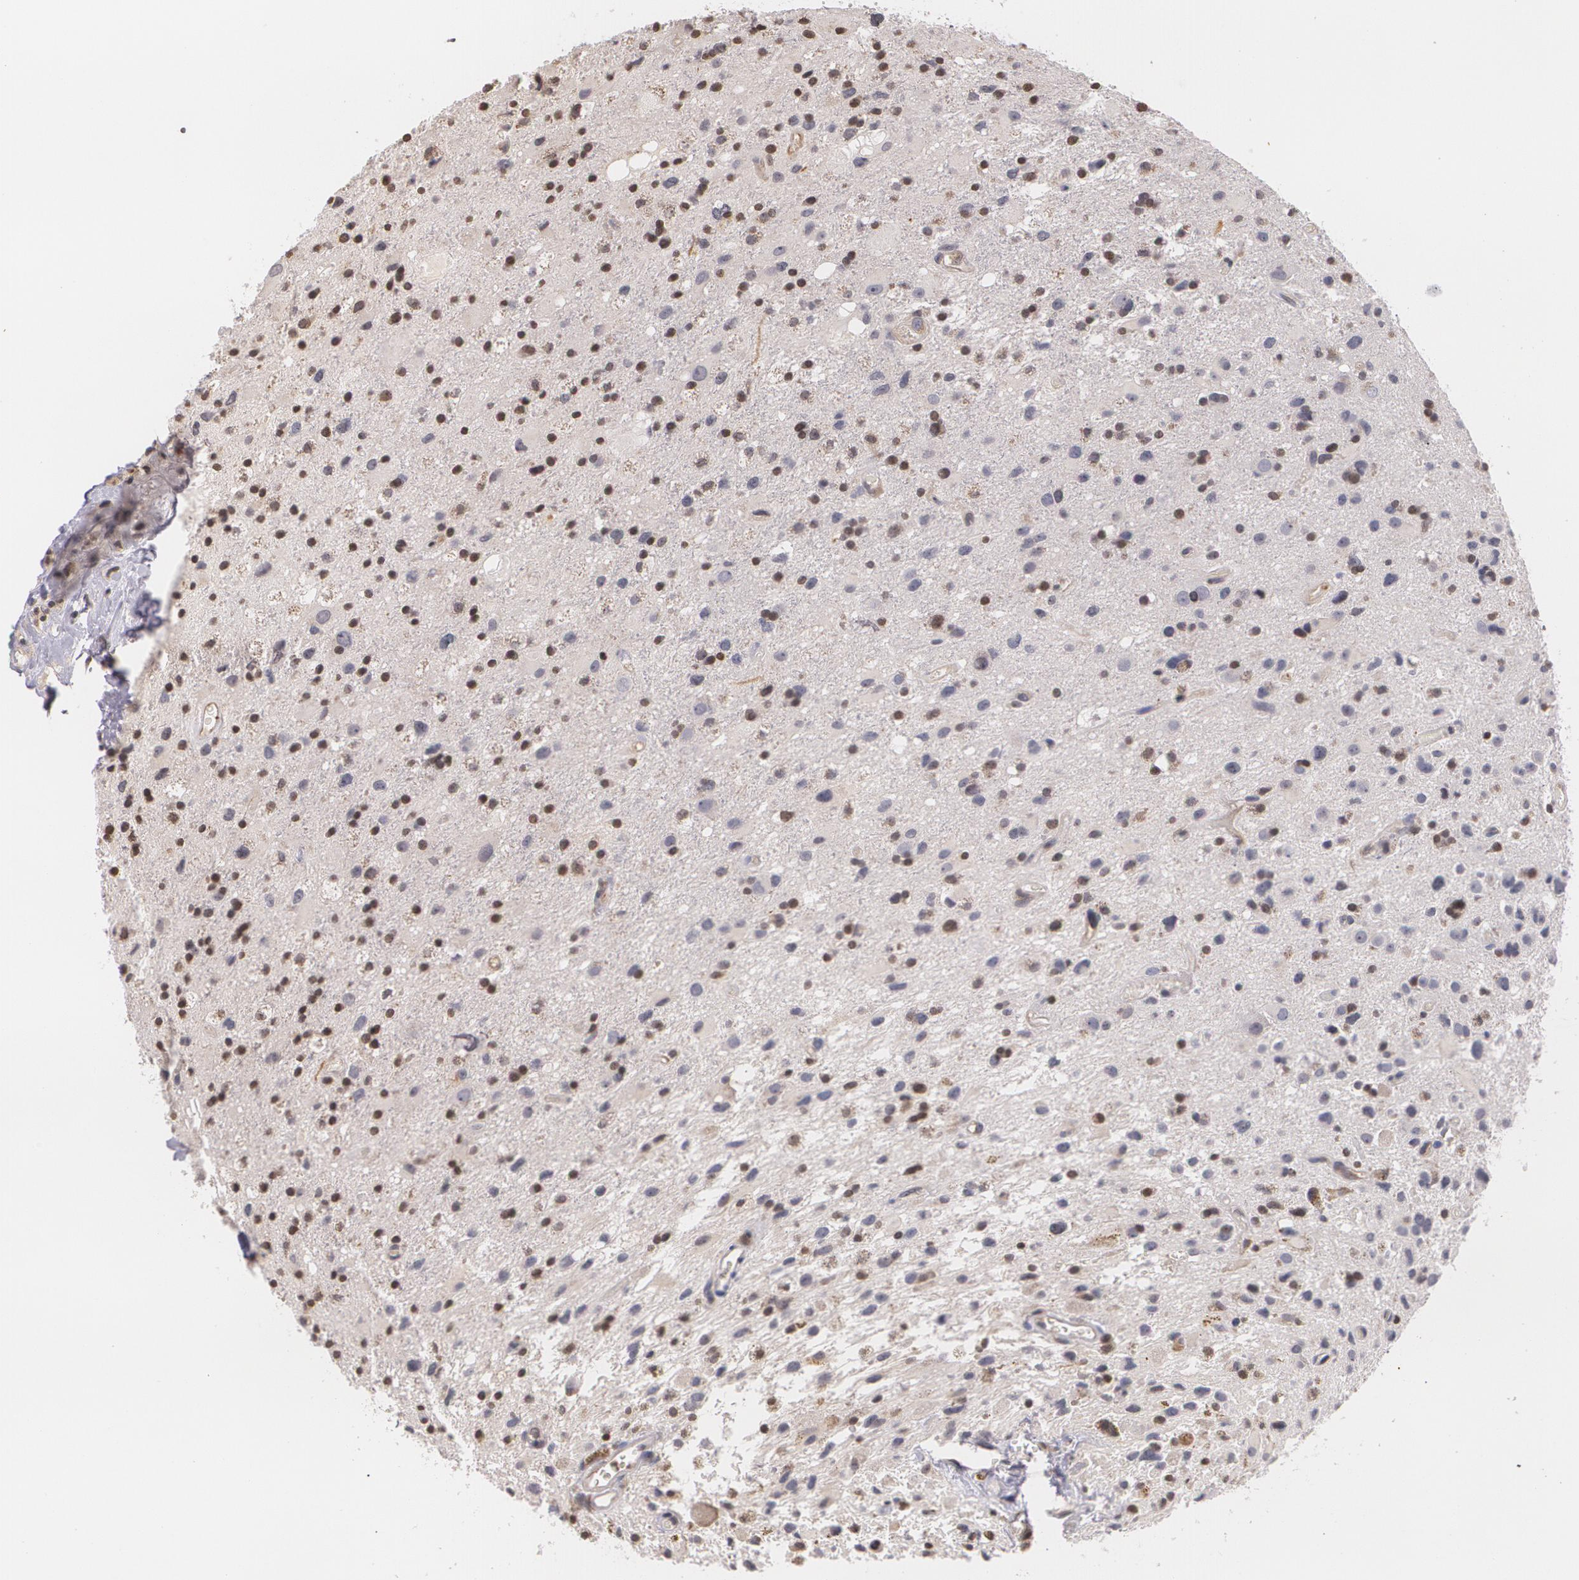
{"staining": {"intensity": "weak", "quantity": "25%-75%", "location": "nuclear"}, "tissue": "glioma", "cell_type": "Tumor cells", "image_type": "cancer", "snomed": [{"axis": "morphology", "description": "Glioma, malignant, High grade"}, {"axis": "topography", "description": "Brain"}], "caption": "Brown immunohistochemical staining in high-grade glioma (malignant) reveals weak nuclear positivity in about 25%-75% of tumor cells.", "gene": "VAV3", "patient": {"sex": "male", "age": 48}}